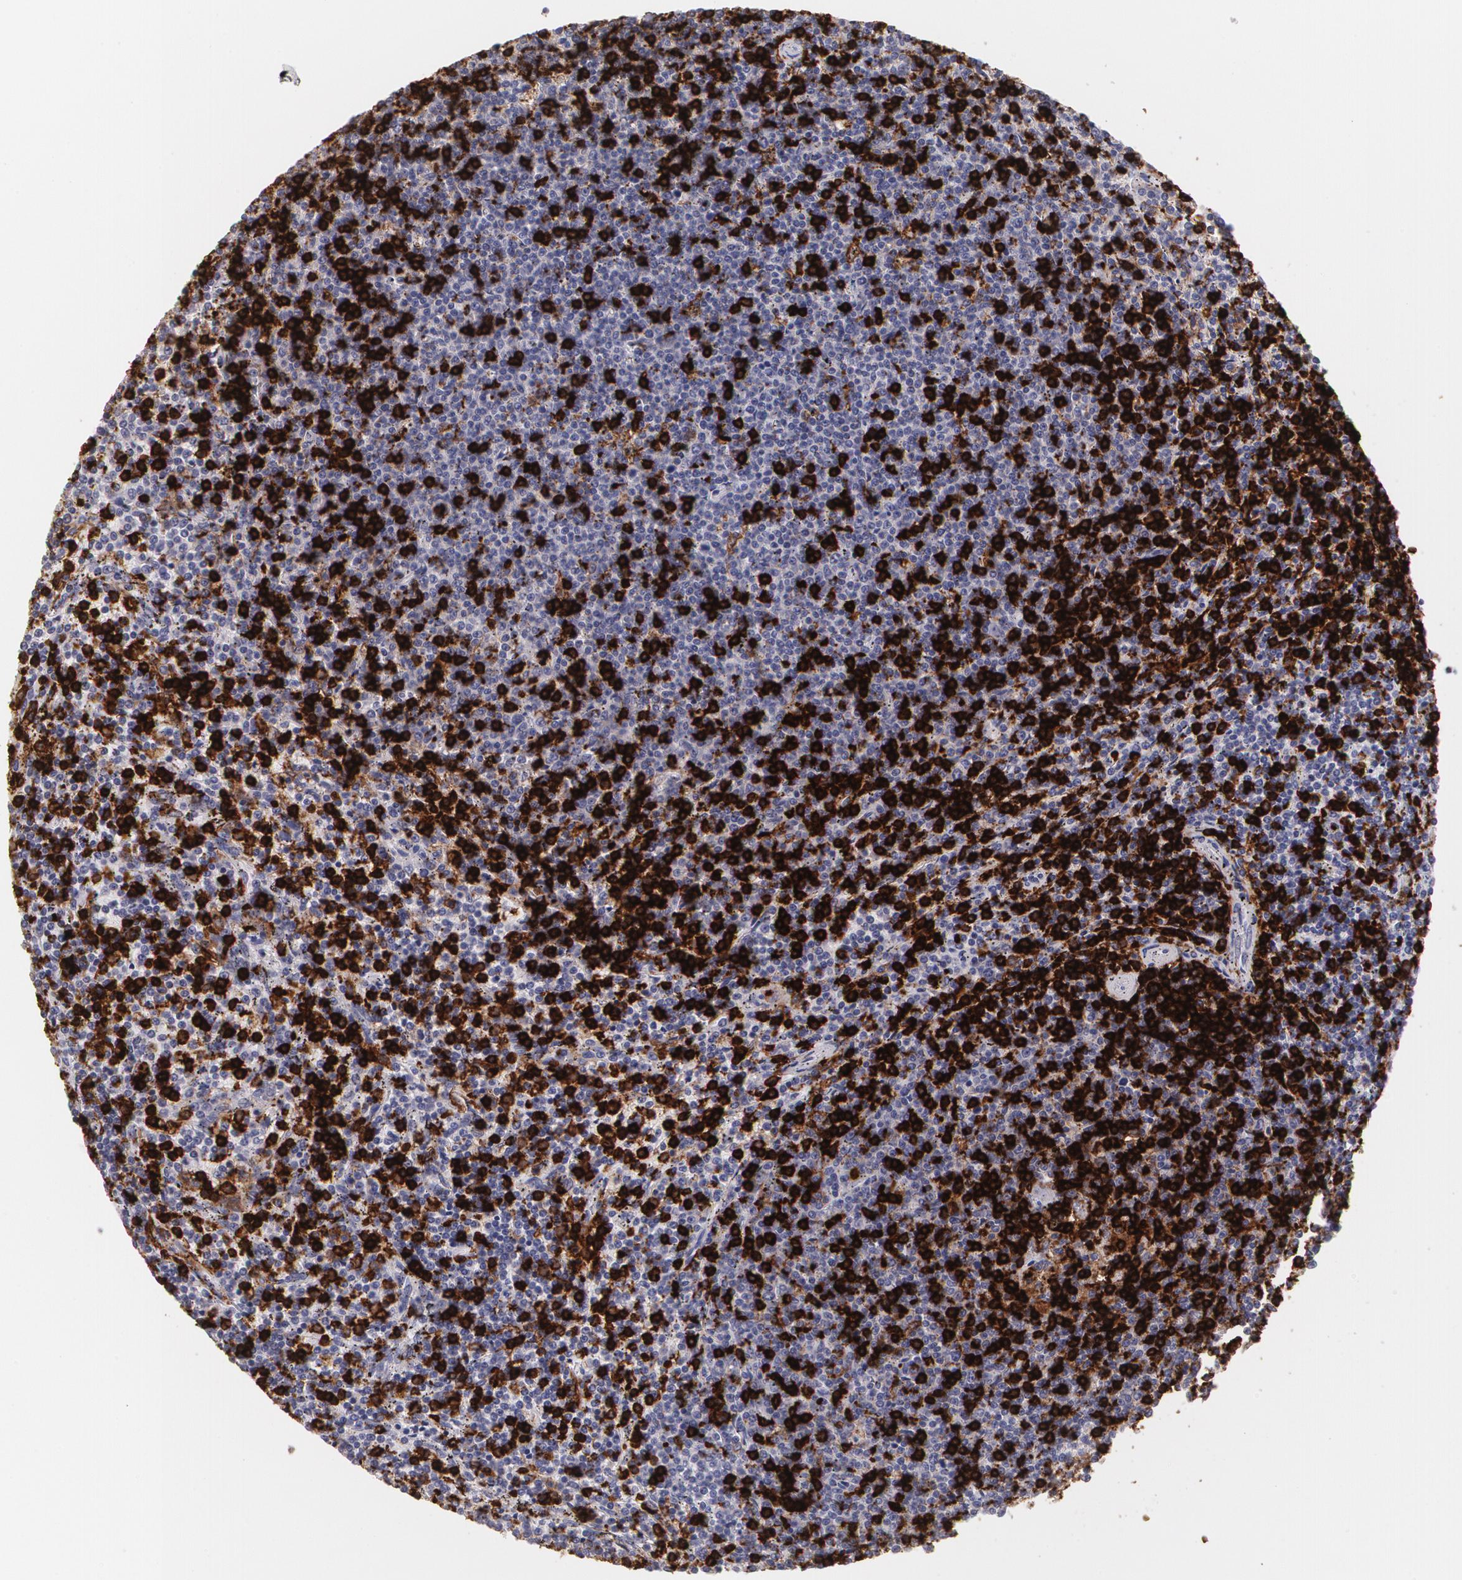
{"staining": {"intensity": "negative", "quantity": "none", "location": "none"}, "tissue": "lymphoma", "cell_type": "Tumor cells", "image_type": "cancer", "snomed": [{"axis": "morphology", "description": "Malignant lymphoma, non-Hodgkin's type, Low grade"}, {"axis": "topography", "description": "Spleen"}], "caption": "Lymphoma stained for a protein using IHC demonstrates no staining tumor cells.", "gene": "PTPRC", "patient": {"sex": "female", "age": 50}}